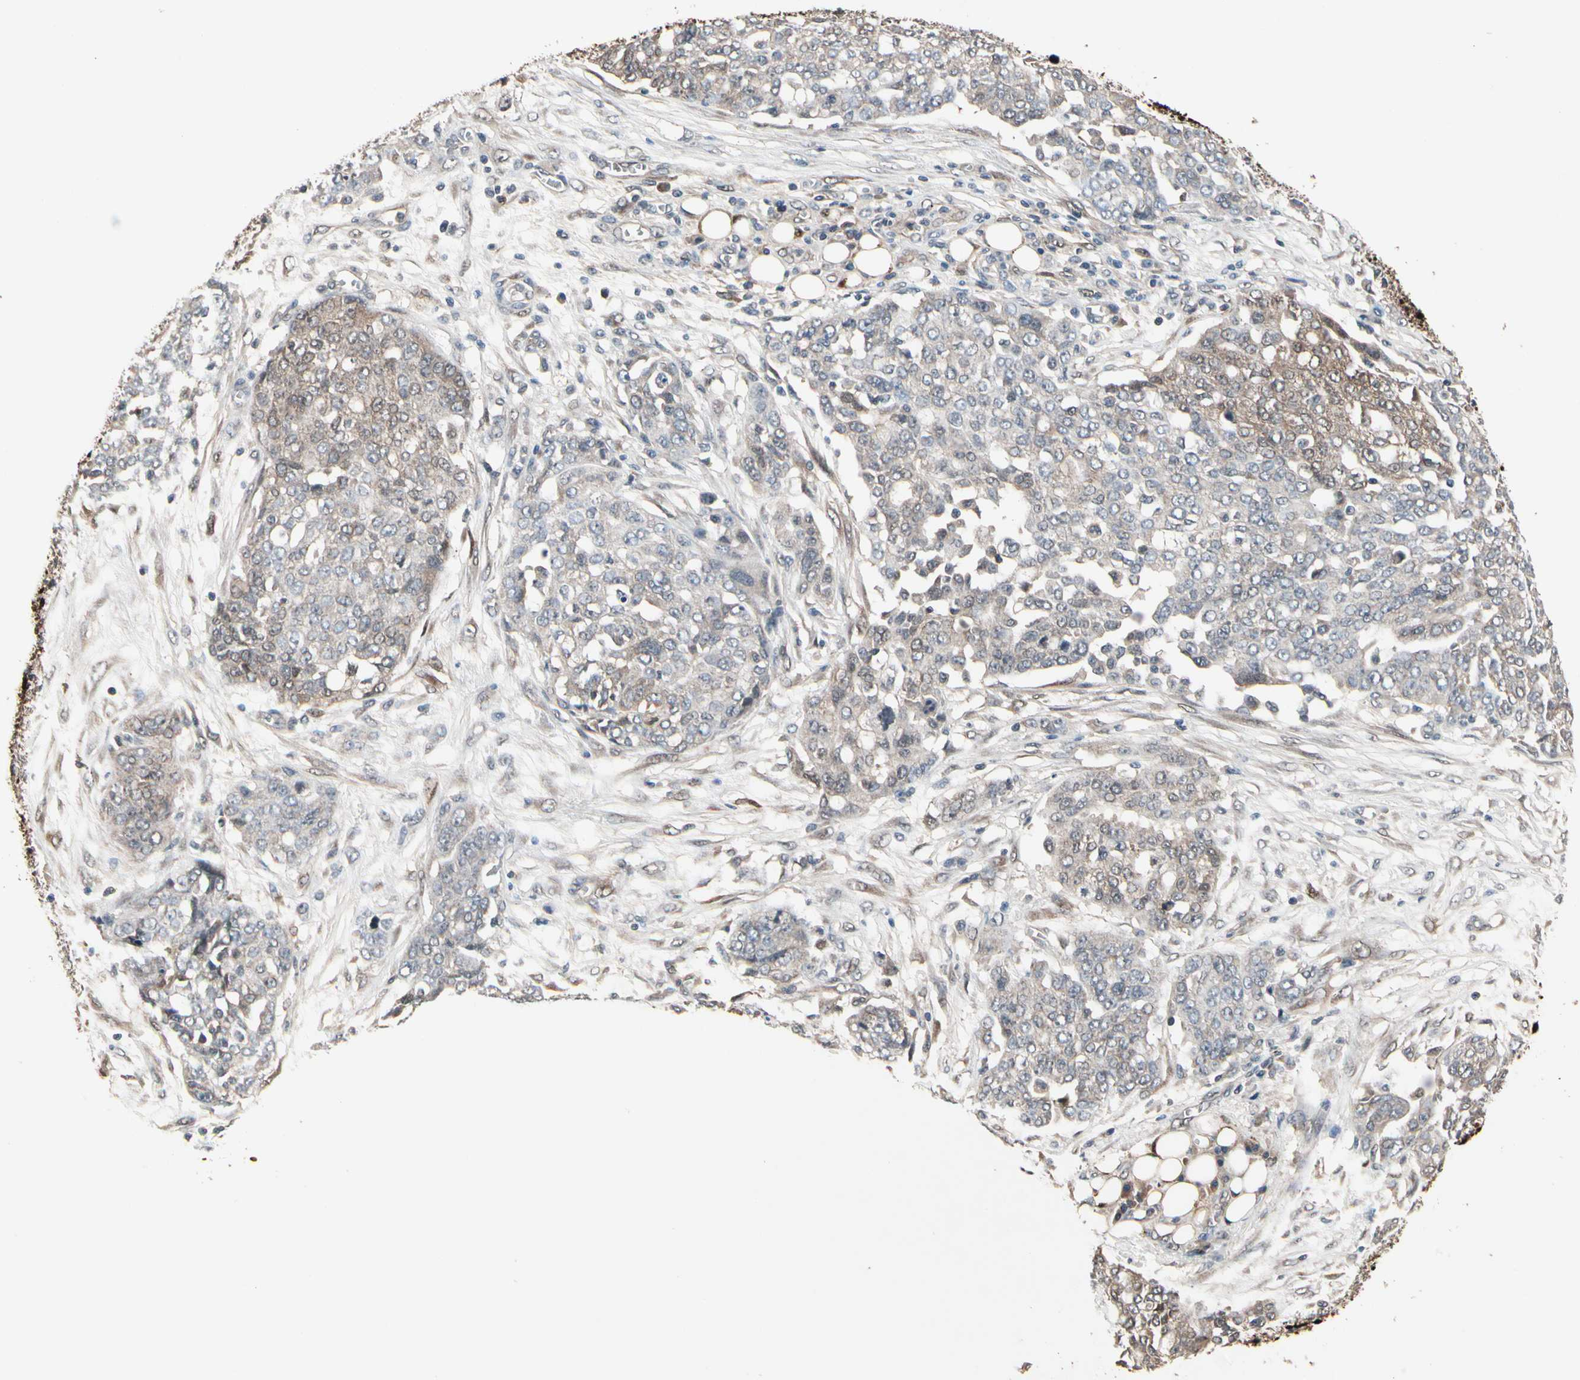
{"staining": {"intensity": "weak", "quantity": "25%-75%", "location": "cytoplasmic/membranous"}, "tissue": "ovarian cancer", "cell_type": "Tumor cells", "image_type": "cancer", "snomed": [{"axis": "morphology", "description": "Cystadenocarcinoma, serous, NOS"}, {"axis": "topography", "description": "Soft tissue"}, {"axis": "topography", "description": "Ovary"}], "caption": "Weak cytoplasmic/membranous staining is seen in about 25%-75% of tumor cells in ovarian cancer (serous cystadenocarcinoma).", "gene": "PRDX6", "patient": {"sex": "female", "age": 57}}